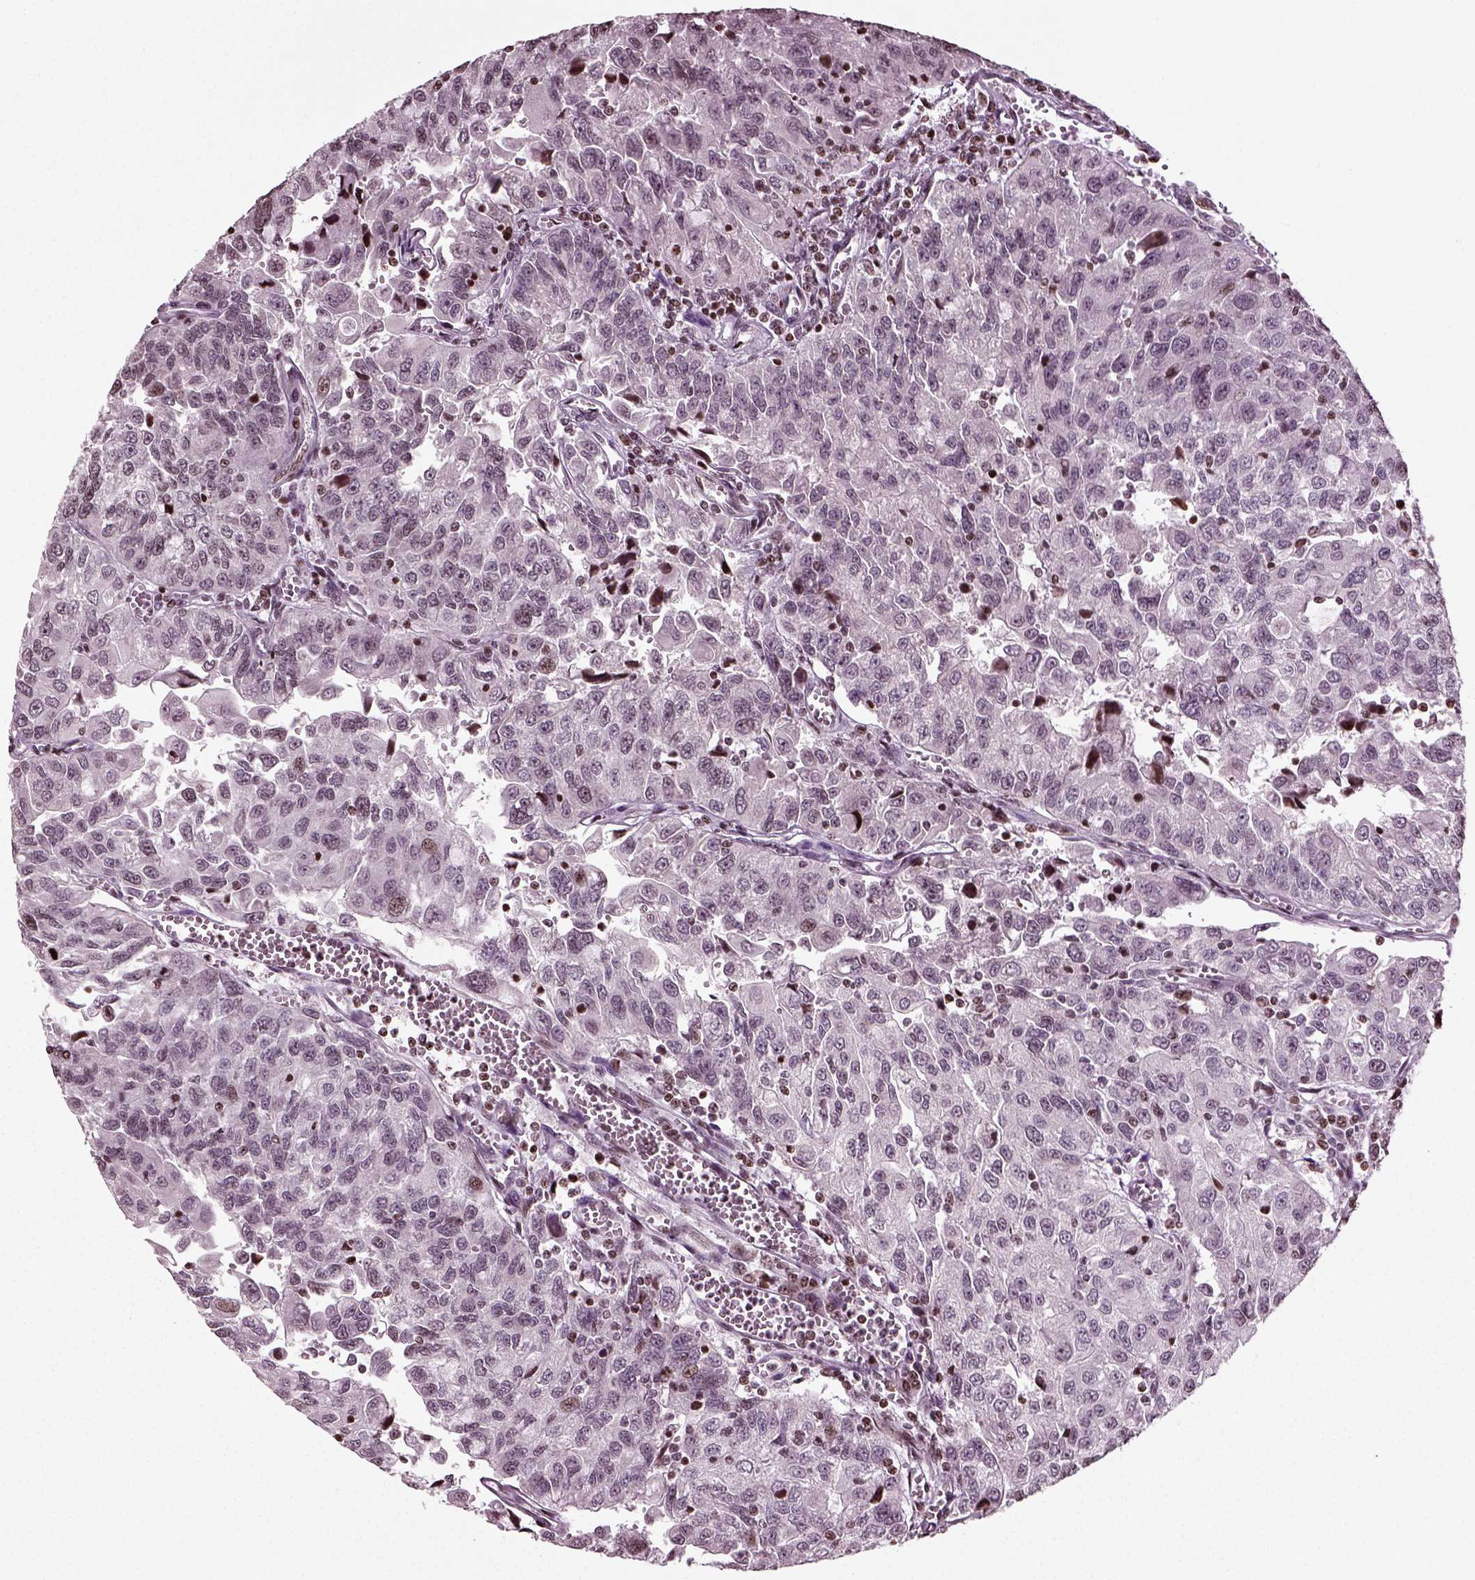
{"staining": {"intensity": "moderate", "quantity": "<25%", "location": "nuclear"}, "tissue": "urothelial cancer", "cell_type": "Tumor cells", "image_type": "cancer", "snomed": [{"axis": "morphology", "description": "Urothelial carcinoma, NOS"}, {"axis": "morphology", "description": "Urothelial carcinoma, High grade"}, {"axis": "topography", "description": "Urinary bladder"}], "caption": "Immunohistochemical staining of urothelial cancer shows moderate nuclear protein staining in approximately <25% of tumor cells. The protein is shown in brown color, while the nuclei are stained blue.", "gene": "HEYL", "patient": {"sex": "female", "age": 73}}